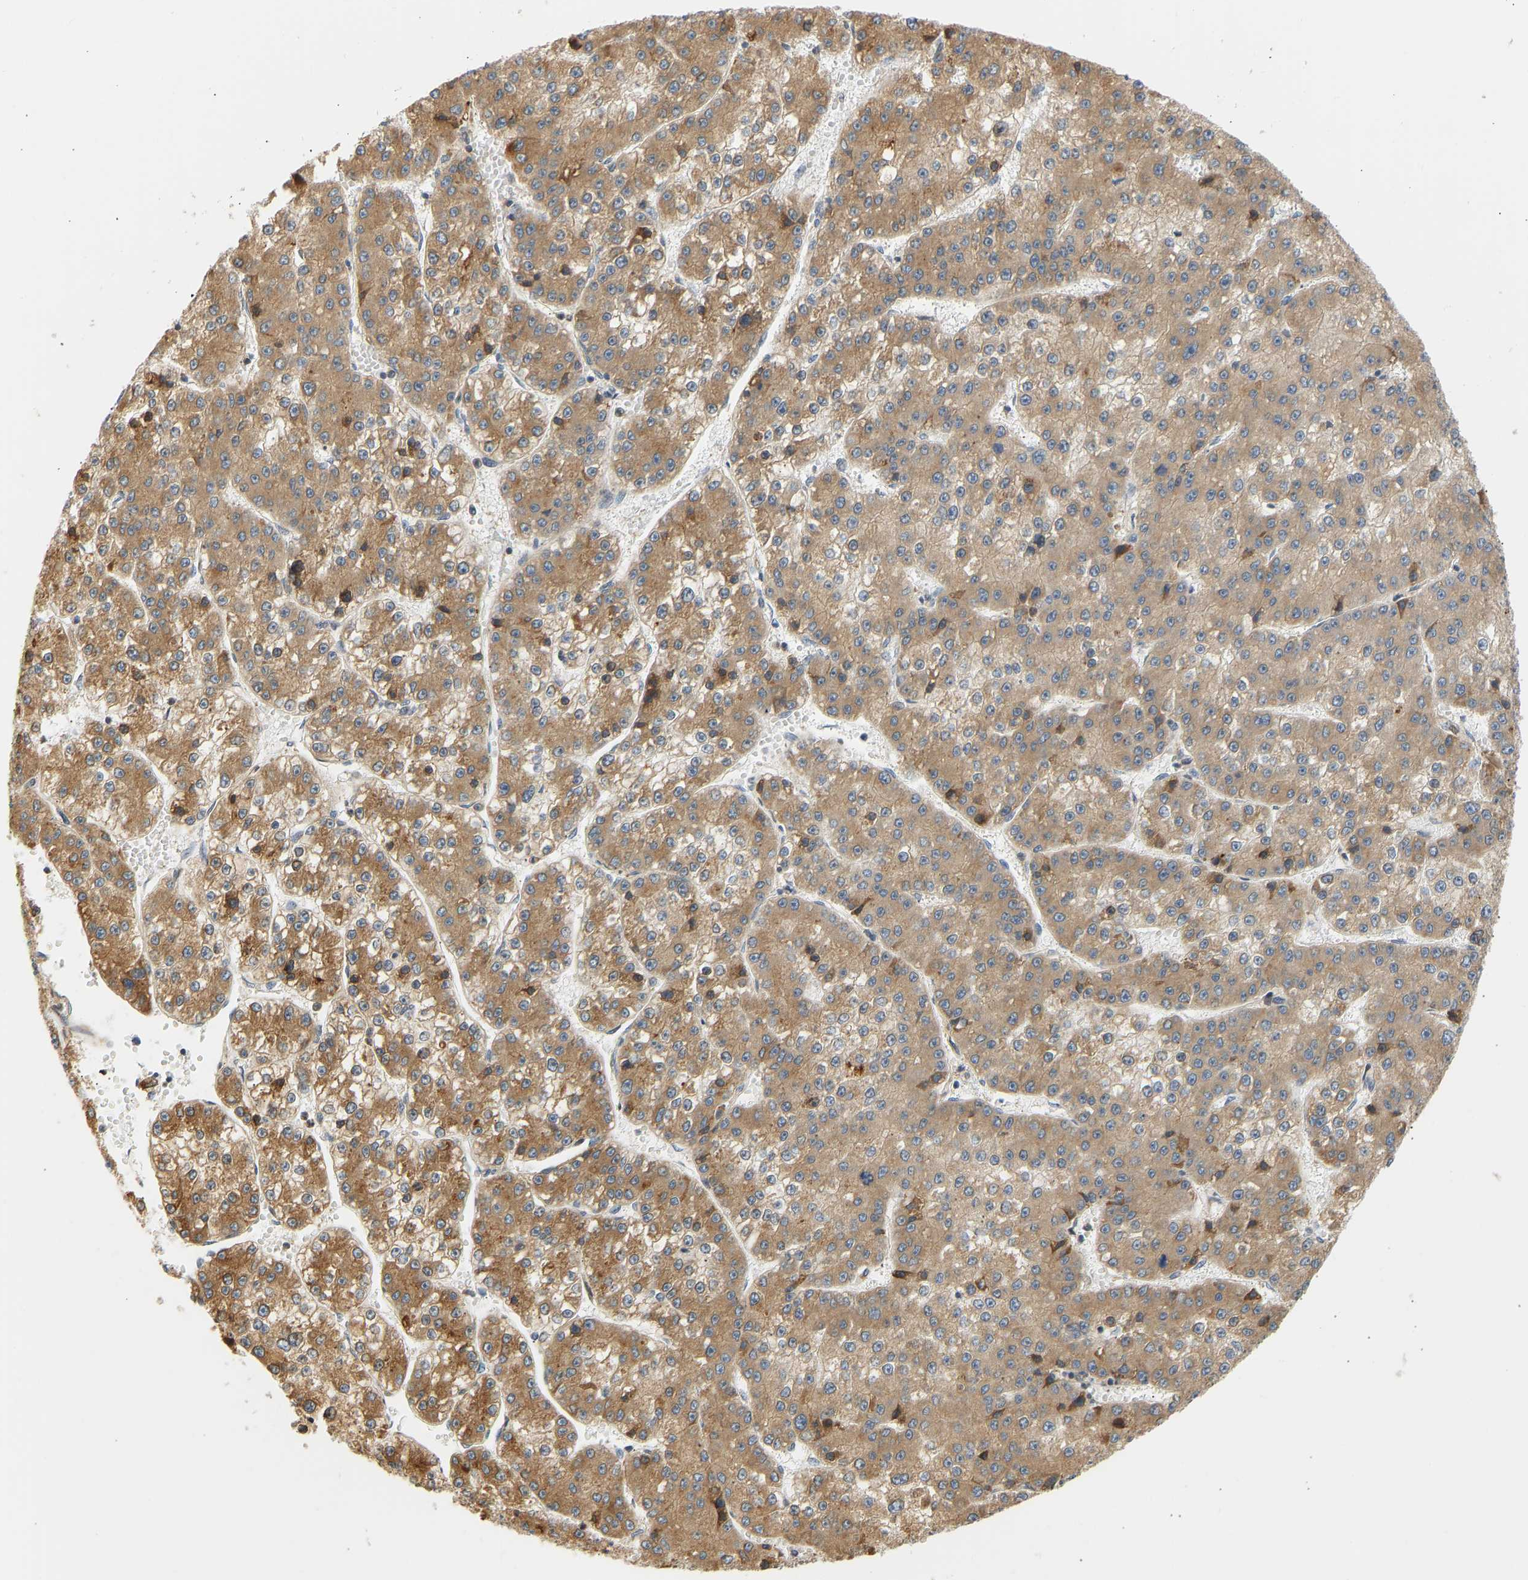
{"staining": {"intensity": "moderate", "quantity": ">75%", "location": "cytoplasmic/membranous"}, "tissue": "liver cancer", "cell_type": "Tumor cells", "image_type": "cancer", "snomed": [{"axis": "morphology", "description": "Carcinoma, Hepatocellular, NOS"}, {"axis": "topography", "description": "Liver"}], "caption": "DAB (3,3'-diaminobenzidine) immunohistochemical staining of liver cancer reveals moderate cytoplasmic/membranous protein expression in approximately >75% of tumor cells.", "gene": "CEP57", "patient": {"sex": "female", "age": 73}}